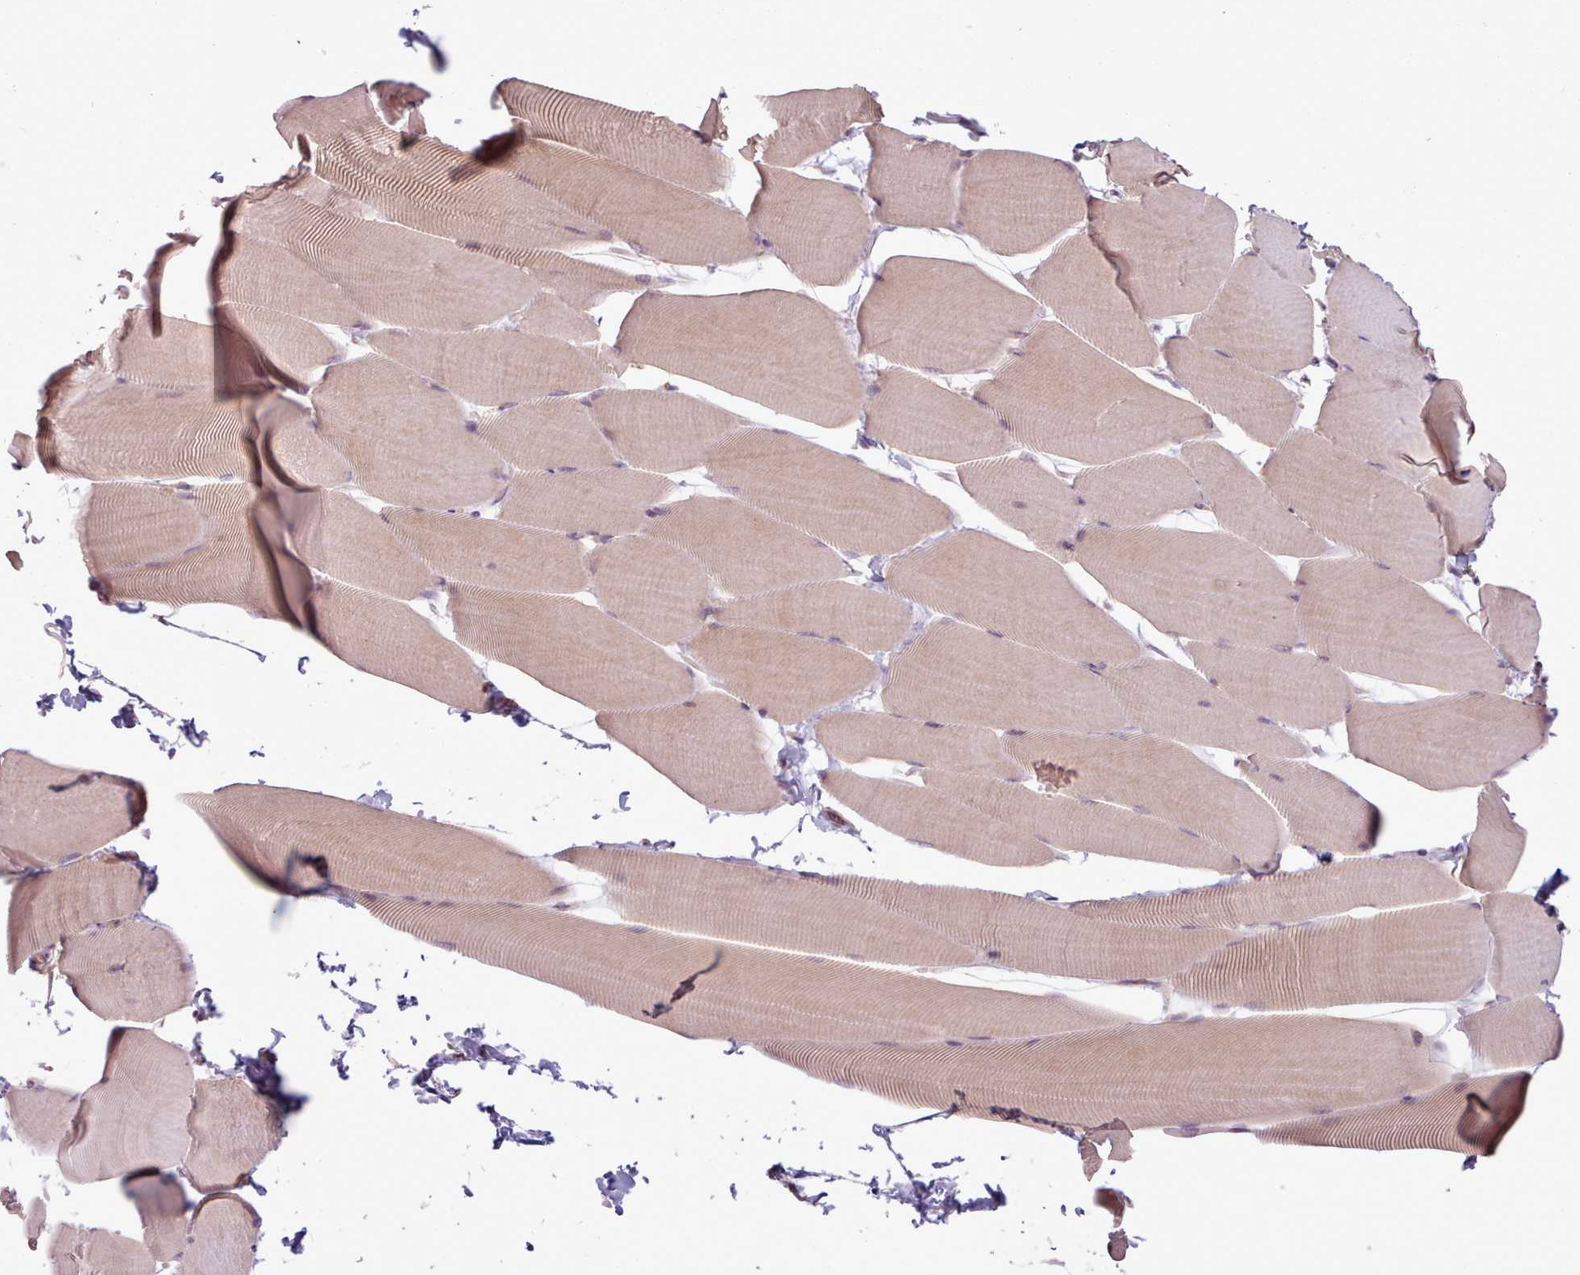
{"staining": {"intensity": "weak", "quantity": ">75%", "location": "cytoplasmic/membranous"}, "tissue": "skeletal muscle", "cell_type": "Myocytes", "image_type": "normal", "snomed": [{"axis": "morphology", "description": "Normal tissue, NOS"}, {"axis": "topography", "description": "Skeletal muscle"}], "caption": "This image shows immunohistochemistry (IHC) staining of unremarkable human skeletal muscle, with low weak cytoplasmic/membranous positivity in approximately >75% of myocytes.", "gene": "WASHC2A", "patient": {"sex": "male", "age": 25}}